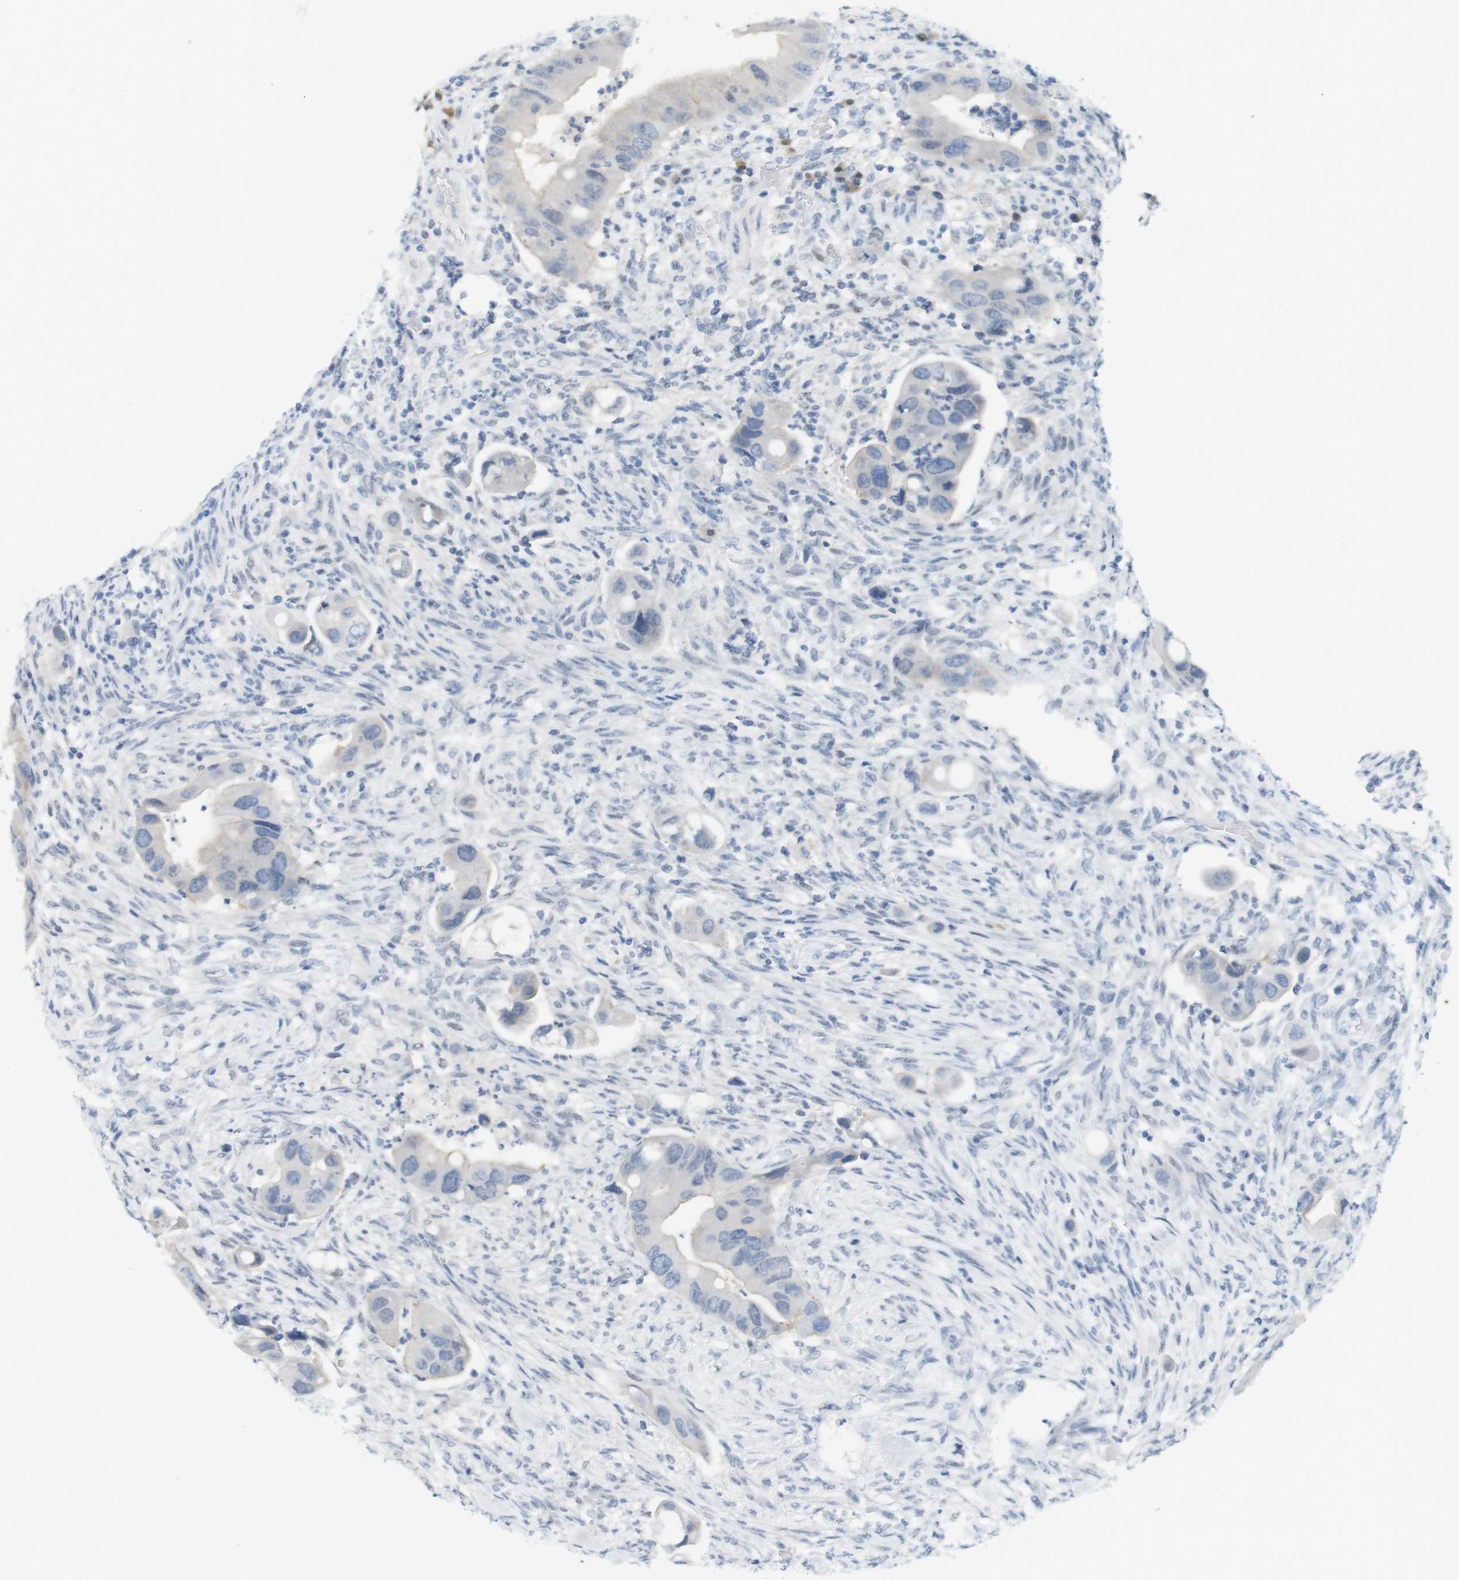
{"staining": {"intensity": "negative", "quantity": "none", "location": "none"}, "tissue": "colorectal cancer", "cell_type": "Tumor cells", "image_type": "cancer", "snomed": [{"axis": "morphology", "description": "Adenocarcinoma, NOS"}, {"axis": "topography", "description": "Rectum"}], "caption": "This is an immunohistochemistry (IHC) micrograph of colorectal adenocarcinoma. There is no positivity in tumor cells.", "gene": "CREB3L2", "patient": {"sex": "female", "age": 57}}